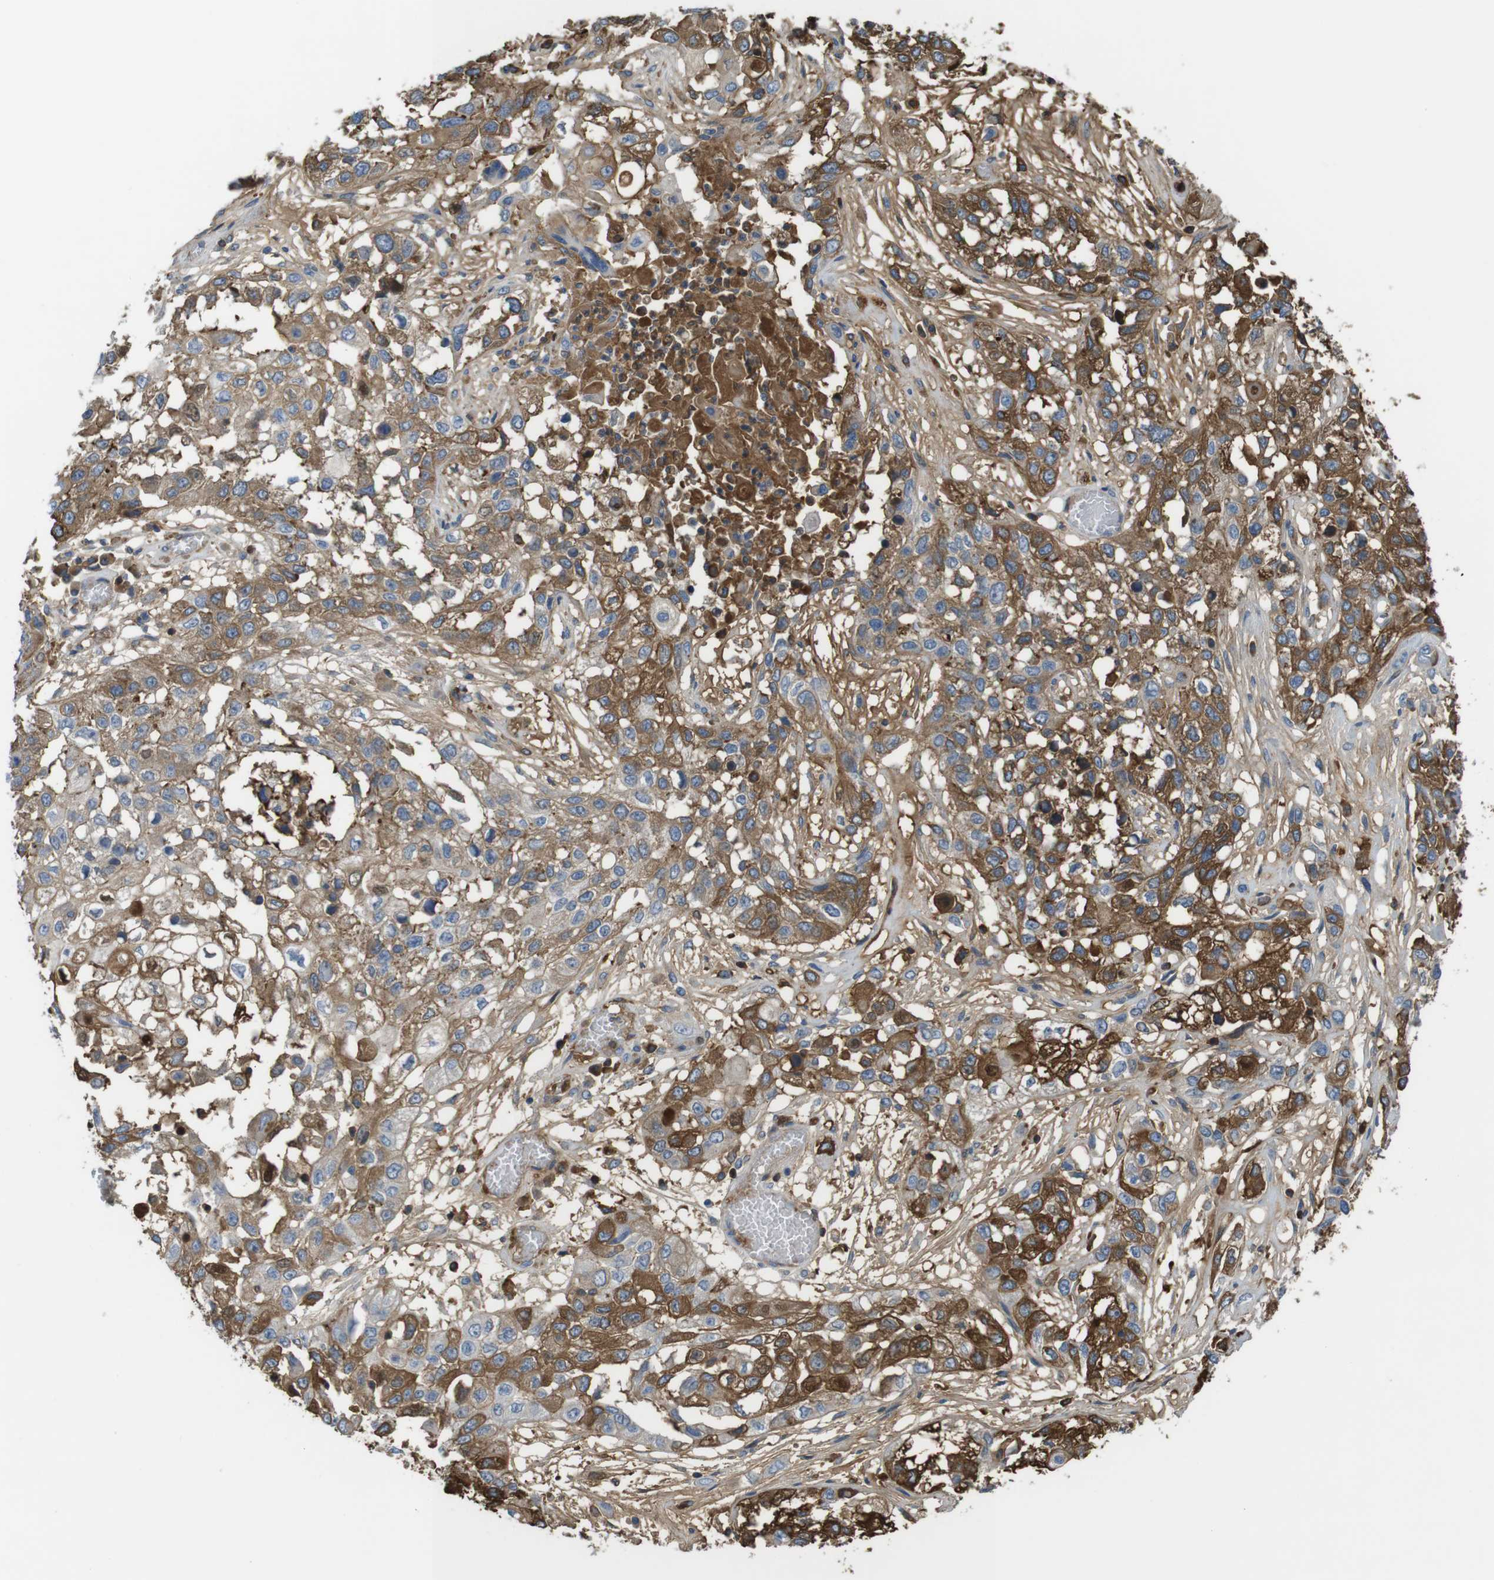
{"staining": {"intensity": "moderate", "quantity": ">75%", "location": "cytoplasmic/membranous"}, "tissue": "lung cancer", "cell_type": "Tumor cells", "image_type": "cancer", "snomed": [{"axis": "morphology", "description": "Squamous cell carcinoma, NOS"}, {"axis": "topography", "description": "Lung"}], "caption": "IHC image of human lung cancer (squamous cell carcinoma) stained for a protein (brown), which exhibits medium levels of moderate cytoplasmic/membranous expression in approximately >75% of tumor cells.", "gene": "LTBP4", "patient": {"sex": "male", "age": 71}}